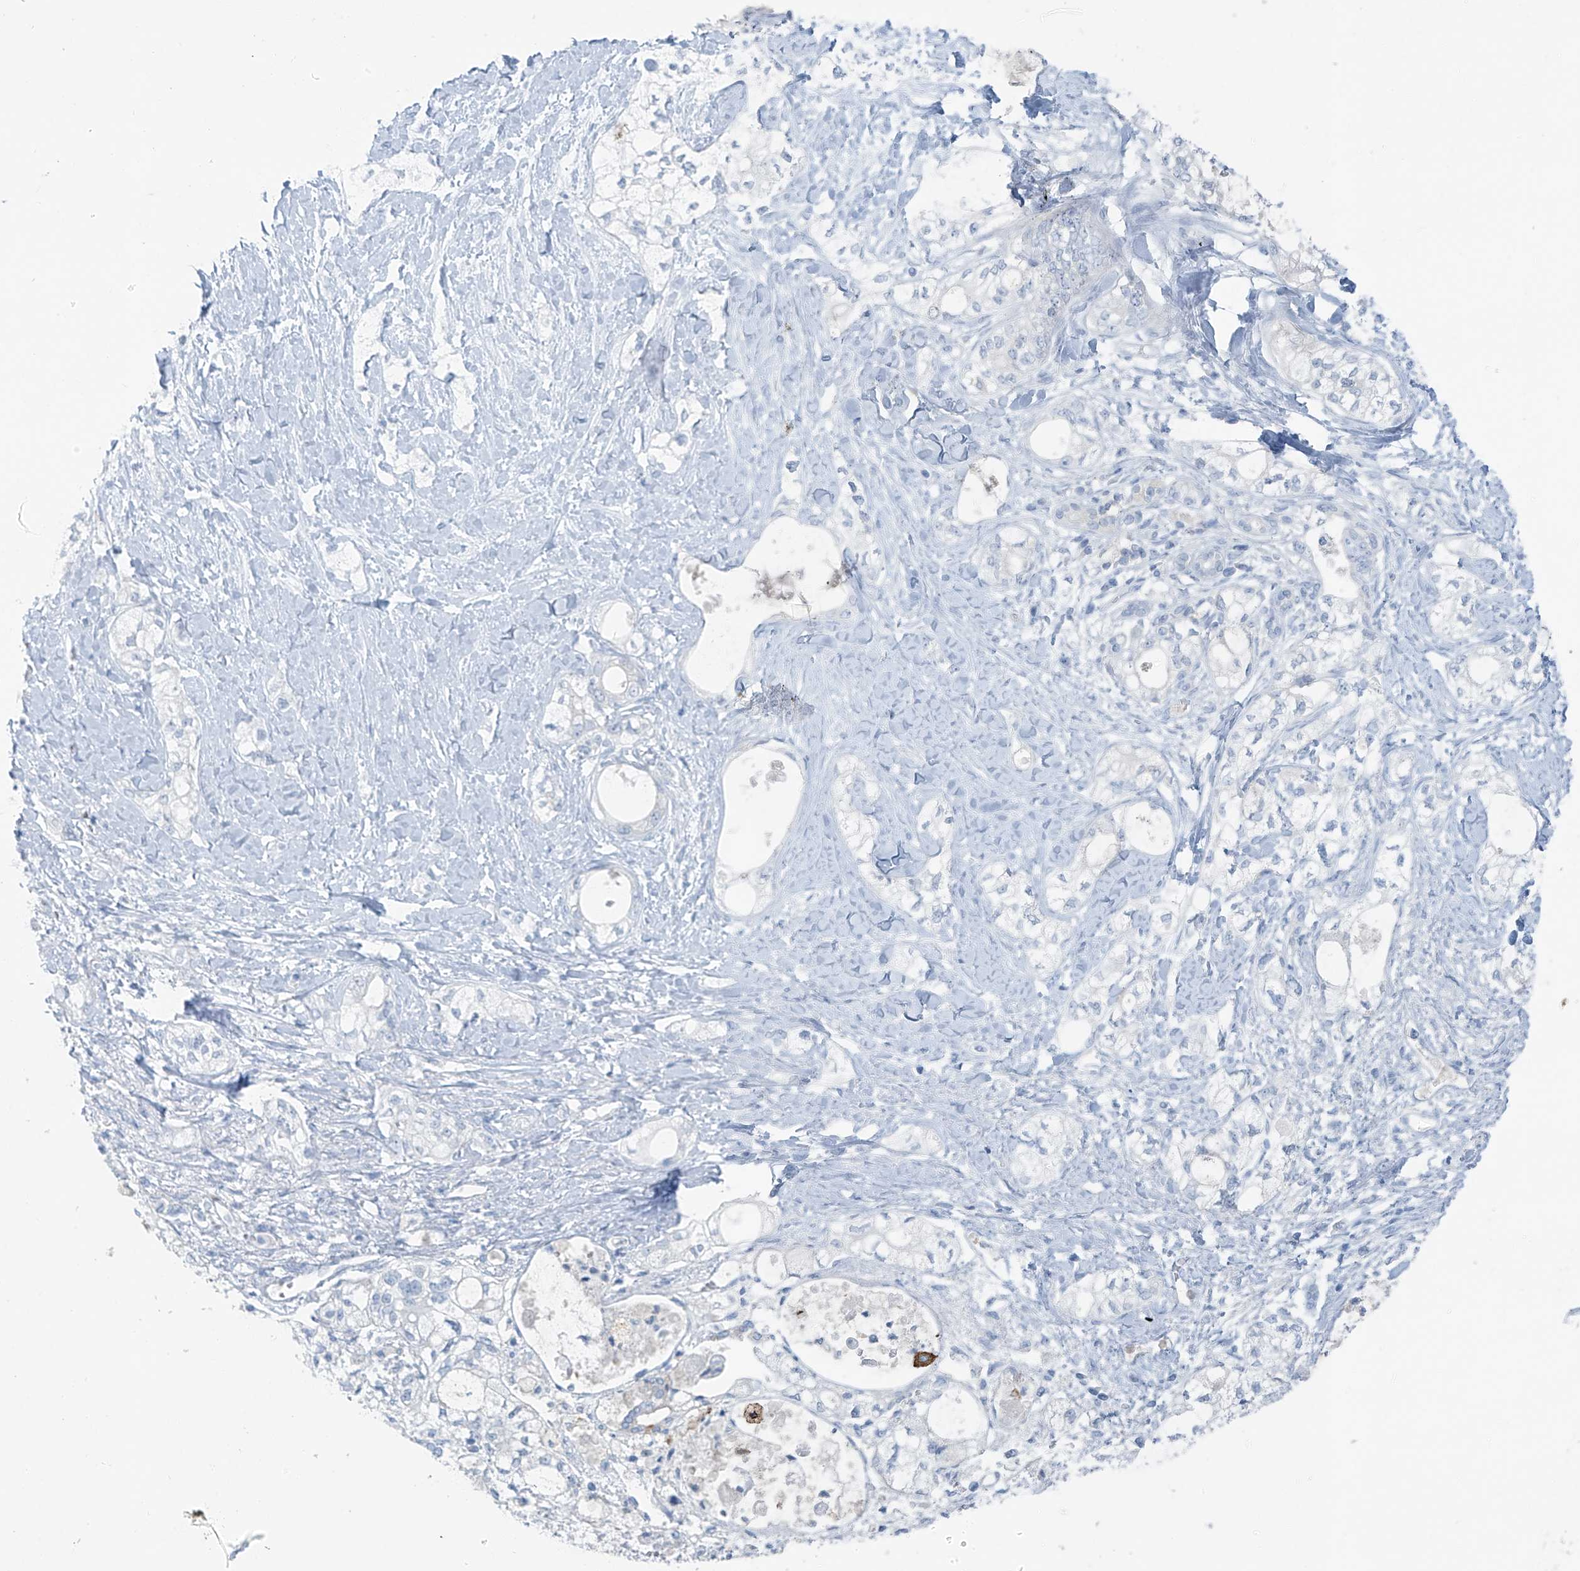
{"staining": {"intensity": "negative", "quantity": "none", "location": "none"}, "tissue": "pancreatic cancer", "cell_type": "Tumor cells", "image_type": "cancer", "snomed": [{"axis": "morphology", "description": "Adenocarcinoma, NOS"}, {"axis": "topography", "description": "Pancreas"}], "caption": "IHC micrograph of neoplastic tissue: human pancreatic cancer (adenocarcinoma) stained with DAB displays no significant protein positivity in tumor cells.", "gene": "SLC25A43", "patient": {"sex": "male", "age": 70}}